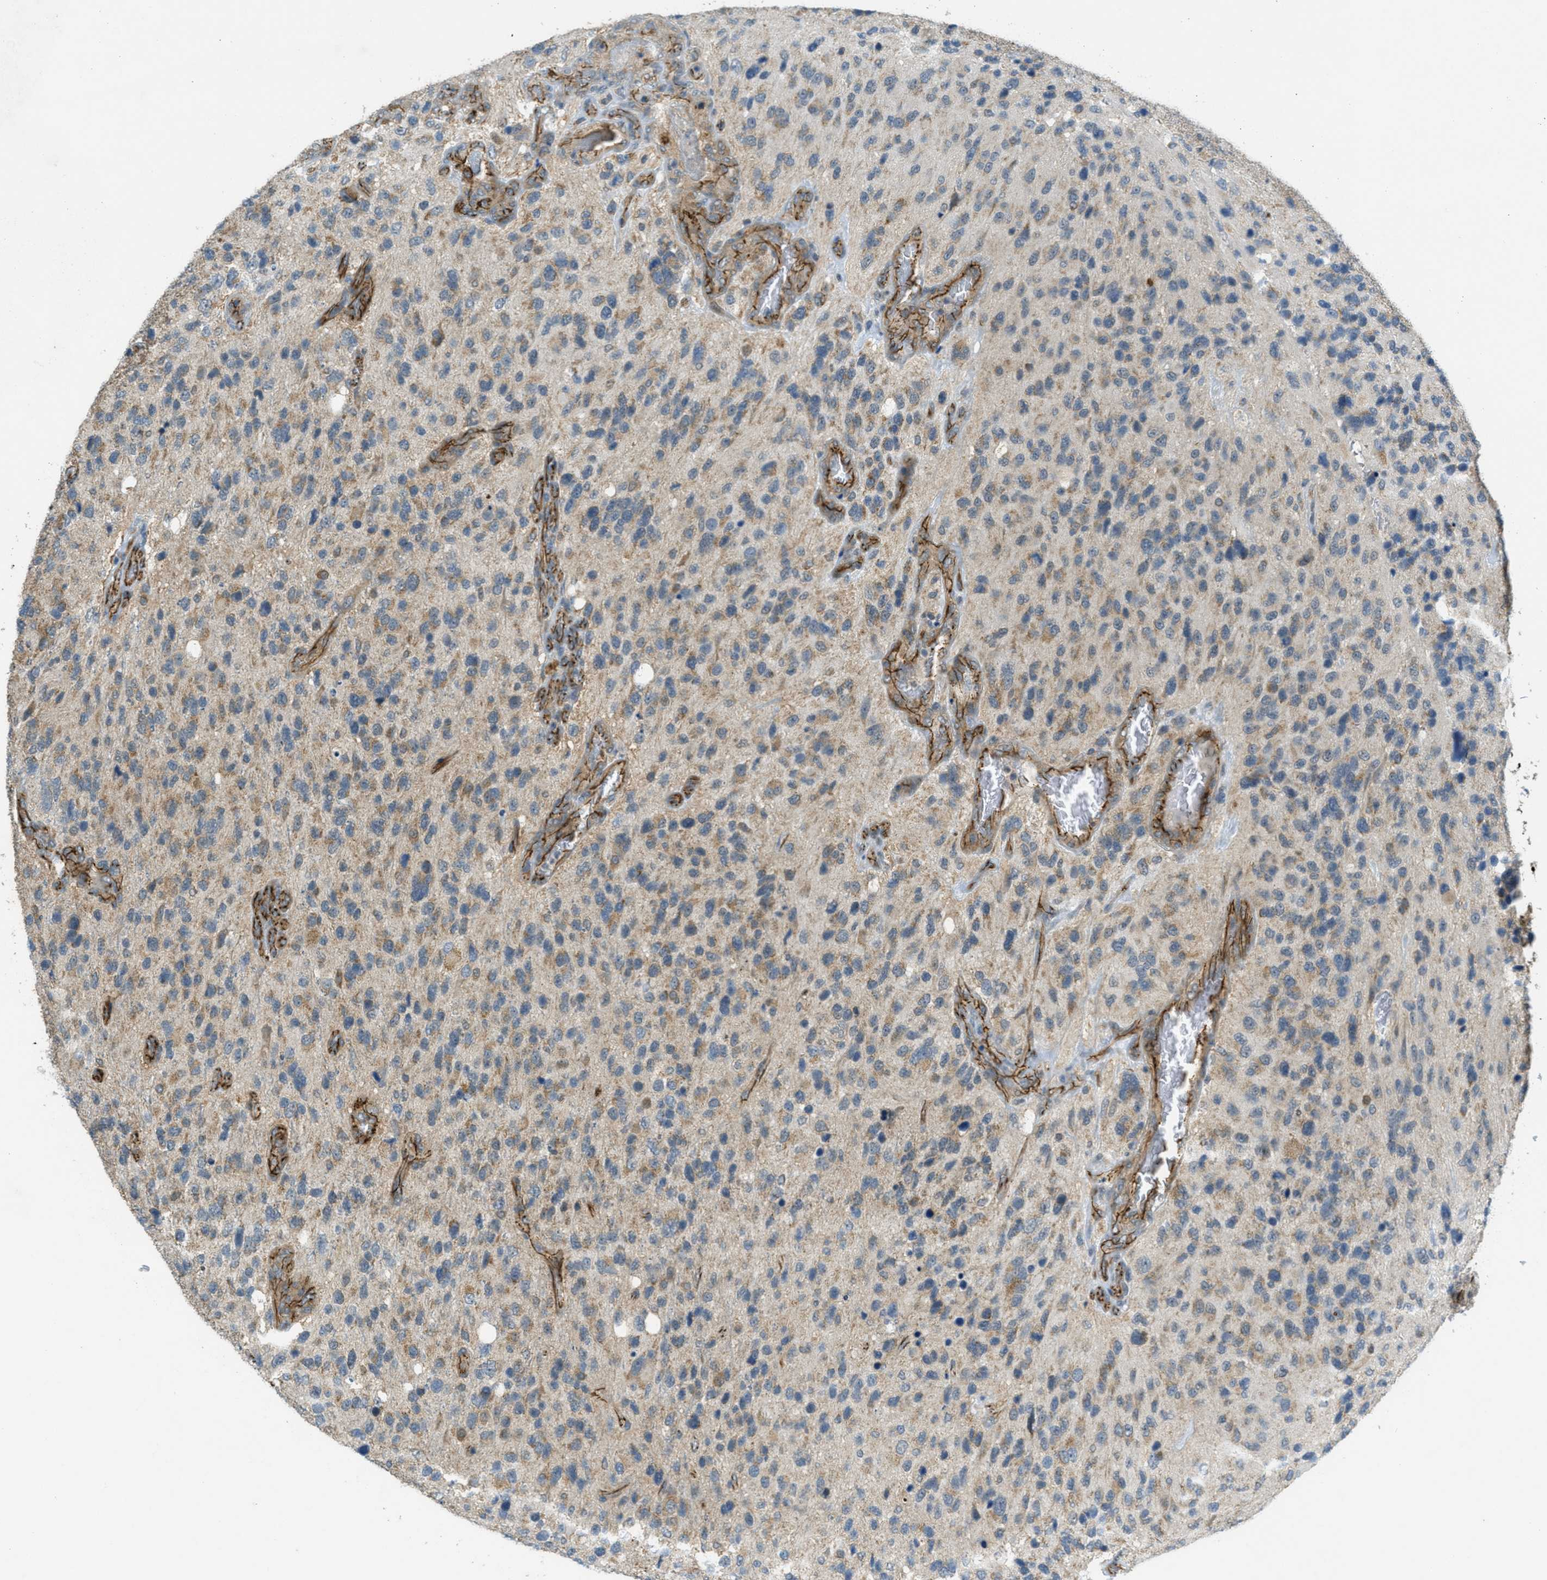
{"staining": {"intensity": "moderate", "quantity": "25%-75%", "location": "cytoplasmic/membranous"}, "tissue": "glioma", "cell_type": "Tumor cells", "image_type": "cancer", "snomed": [{"axis": "morphology", "description": "Glioma, malignant, High grade"}, {"axis": "topography", "description": "Brain"}], "caption": "Immunohistochemistry image of neoplastic tissue: malignant glioma (high-grade) stained using IHC exhibits medium levels of moderate protein expression localized specifically in the cytoplasmic/membranous of tumor cells, appearing as a cytoplasmic/membranous brown color.", "gene": "JCAD", "patient": {"sex": "female", "age": 58}}